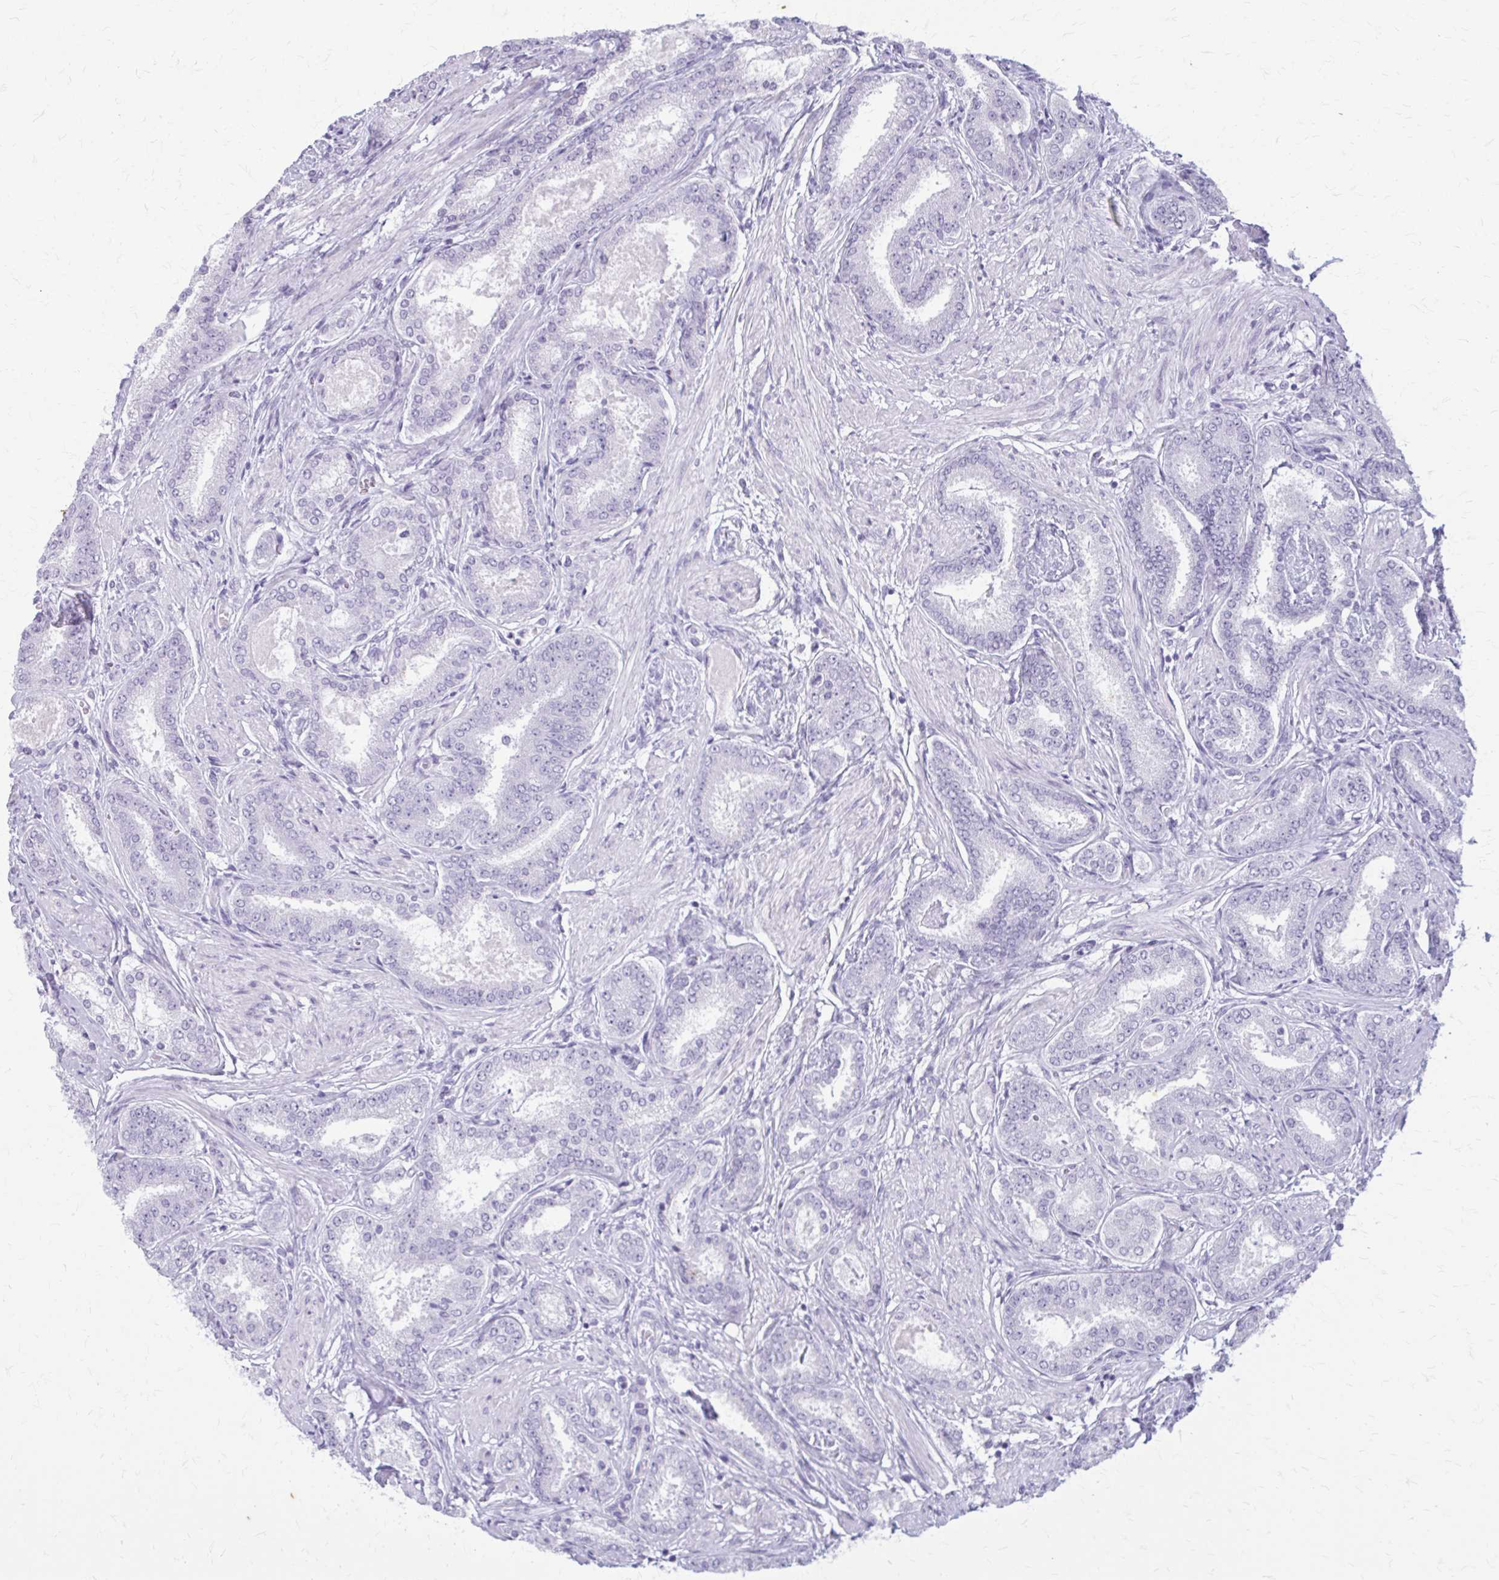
{"staining": {"intensity": "negative", "quantity": "none", "location": "none"}, "tissue": "prostate cancer", "cell_type": "Tumor cells", "image_type": "cancer", "snomed": [{"axis": "morphology", "description": "Adenocarcinoma, High grade"}, {"axis": "topography", "description": "Prostate"}], "caption": "Tumor cells show no significant protein positivity in prostate cancer (adenocarcinoma (high-grade)).", "gene": "KRT5", "patient": {"sex": "male", "age": 63}}